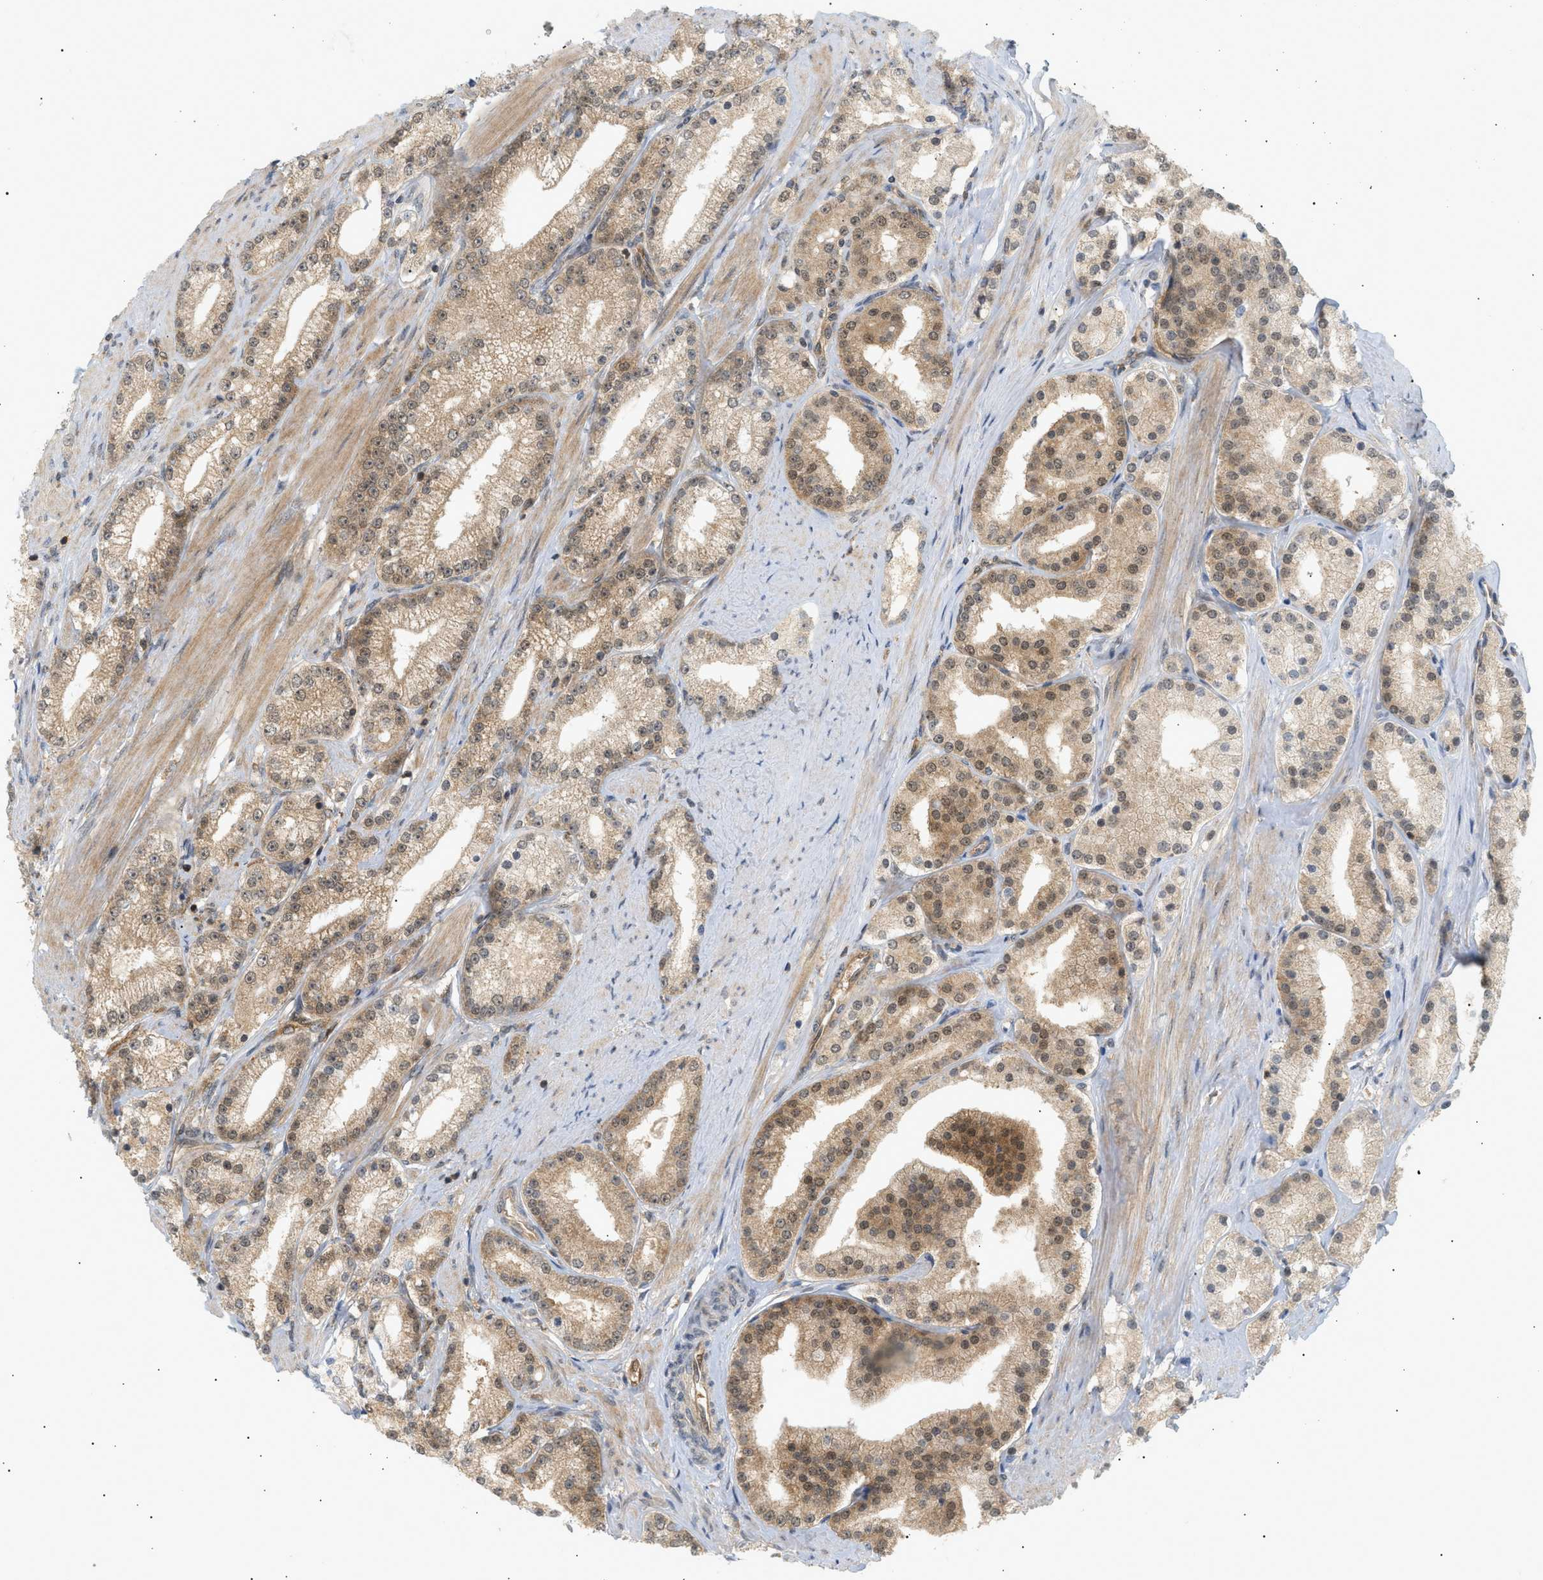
{"staining": {"intensity": "moderate", "quantity": ">75%", "location": "cytoplasmic/membranous,nuclear"}, "tissue": "prostate cancer", "cell_type": "Tumor cells", "image_type": "cancer", "snomed": [{"axis": "morphology", "description": "Adenocarcinoma, Low grade"}, {"axis": "topography", "description": "Prostate"}], "caption": "Immunohistochemistry of human prostate adenocarcinoma (low-grade) displays medium levels of moderate cytoplasmic/membranous and nuclear positivity in about >75% of tumor cells.", "gene": "SHC1", "patient": {"sex": "male", "age": 63}}